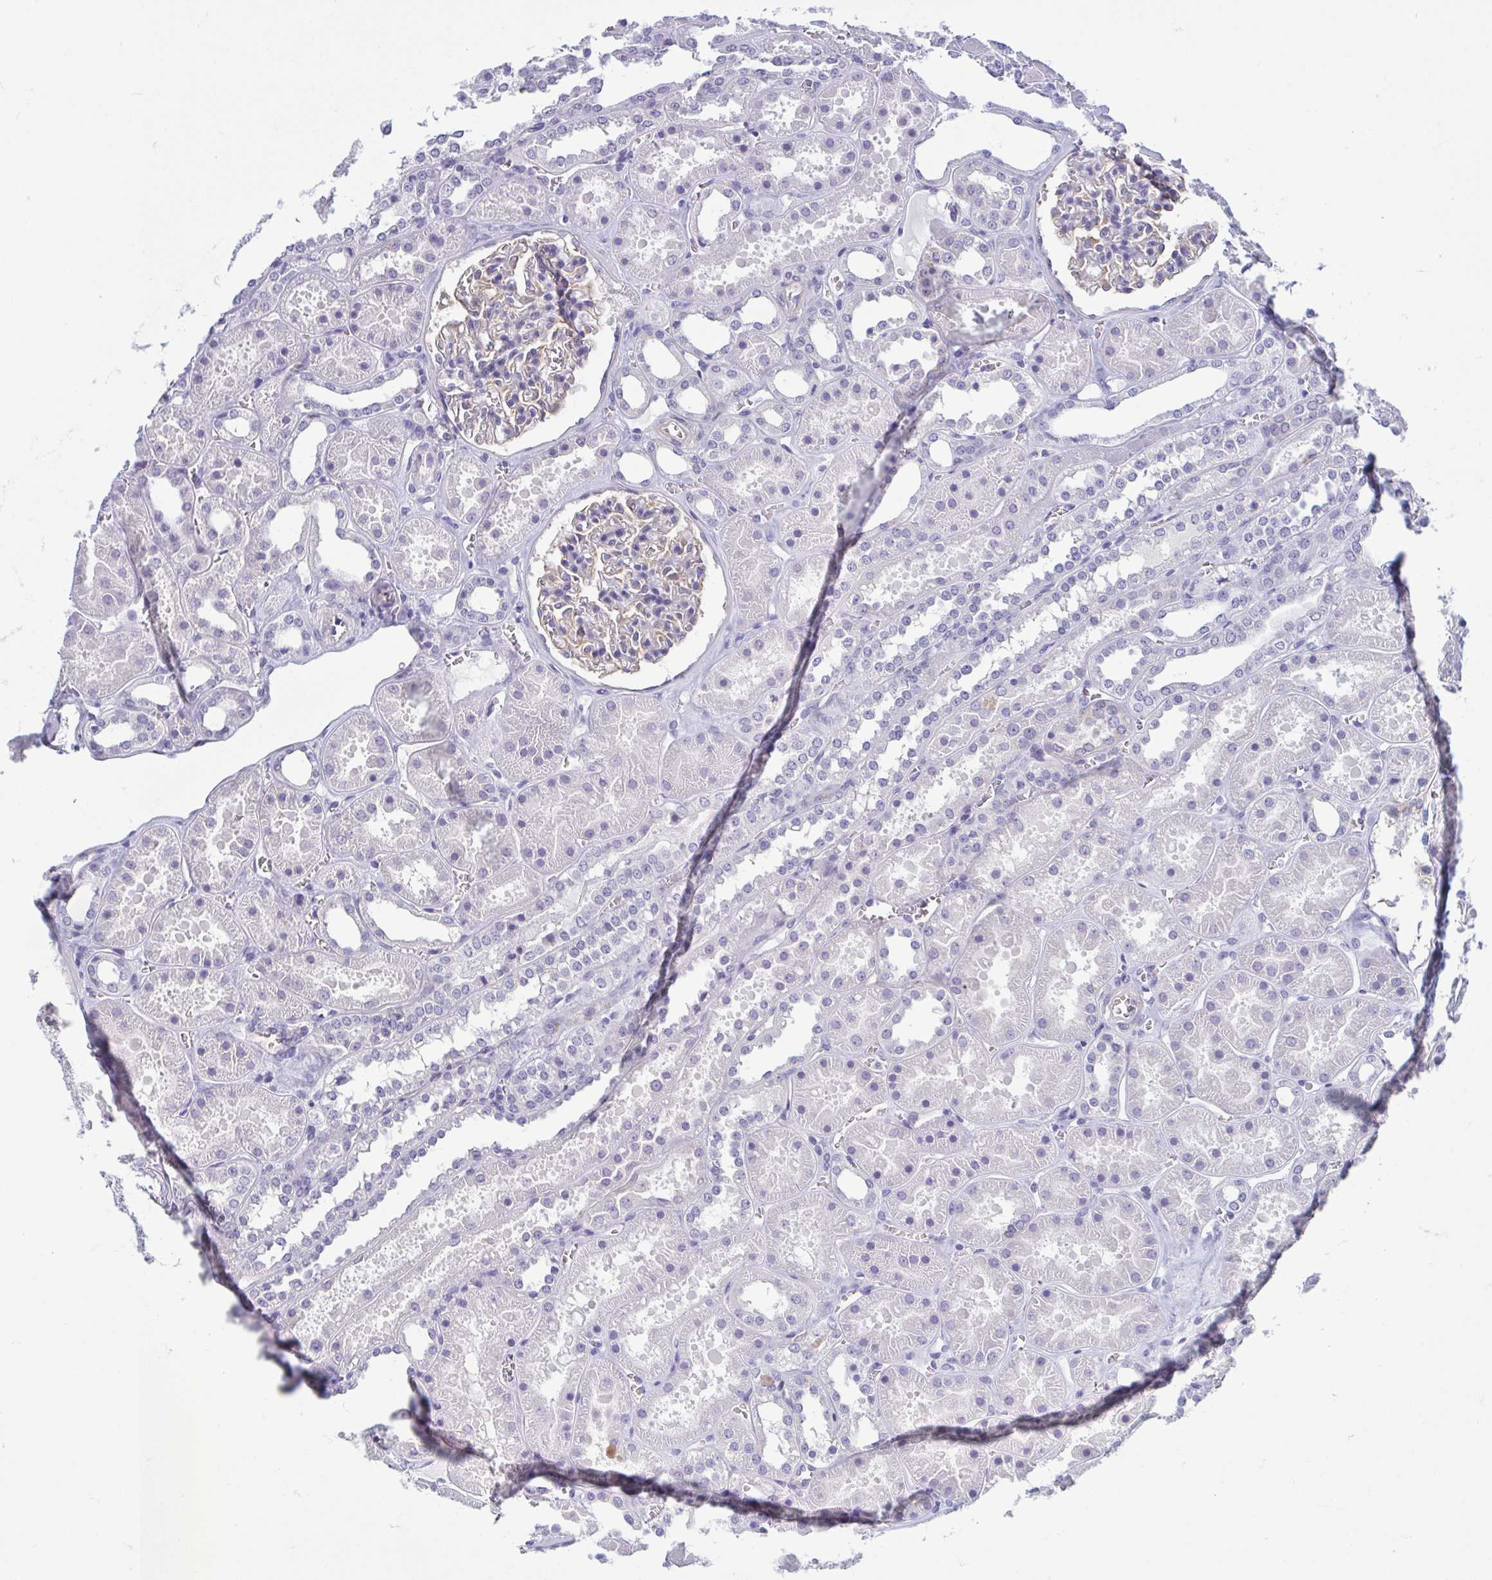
{"staining": {"intensity": "negative", "quantity": "none", "location": "none"}, "tissue": "kidney", "cell_type": "Cells in glomeruli", "image_type": "normal", "snomed": [{"axis": "morphology", "description": "Normal tissue, NOS"}, {"axis": "topography", "description": "Kidney"}], "caption": "Micrograph shows no significant protein expression in cells in glomeruli of benign kidney. Brightfield microscopy of immunohistochemistry stained with DAB (brown) and hematoxylin (blue), captured at high magnification.", "gene": "MORC4", "patient": {"sex": "female", "age": 41}}